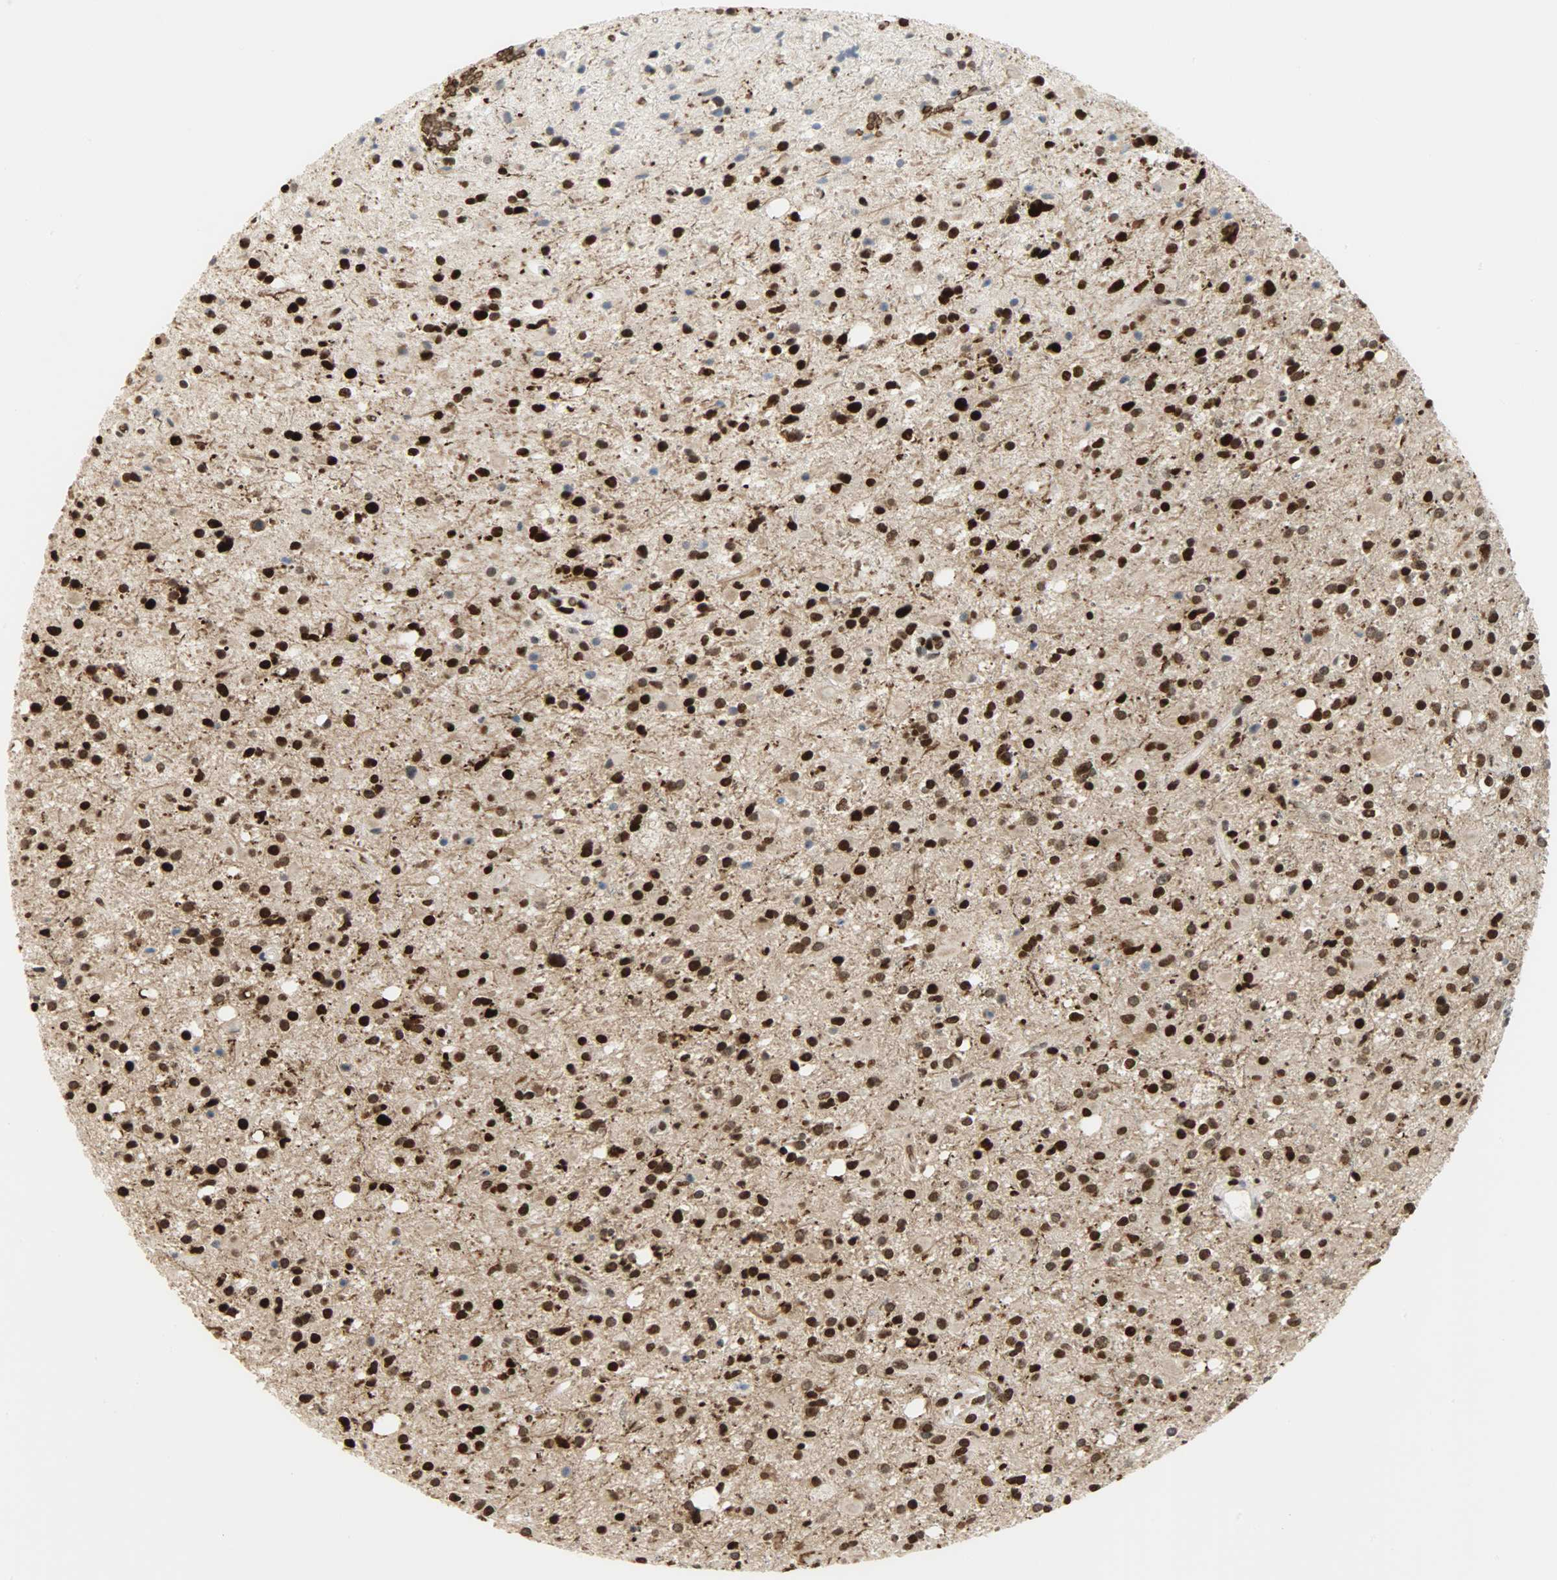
{"staining": {"intensity": "strong", "quantity": ">75%", "location": "nuclear"}, "tissue": "glioma", "cell_type": "Tumor cells", "image_type": "cancer", "snomed": [{"axis": "morphology", "description": "Glioma, malignant, High grade"}, {"axis": "topography", "description": "Brain"}], "caption": "There is high levels of strong nuclear positivity in tumor cells of malignant glioma (high-grade), as demonstrated by immunohistochemical staining (brown color).", "gene": "SNAI1", "patient": {"sex": "male", "age": 33}}